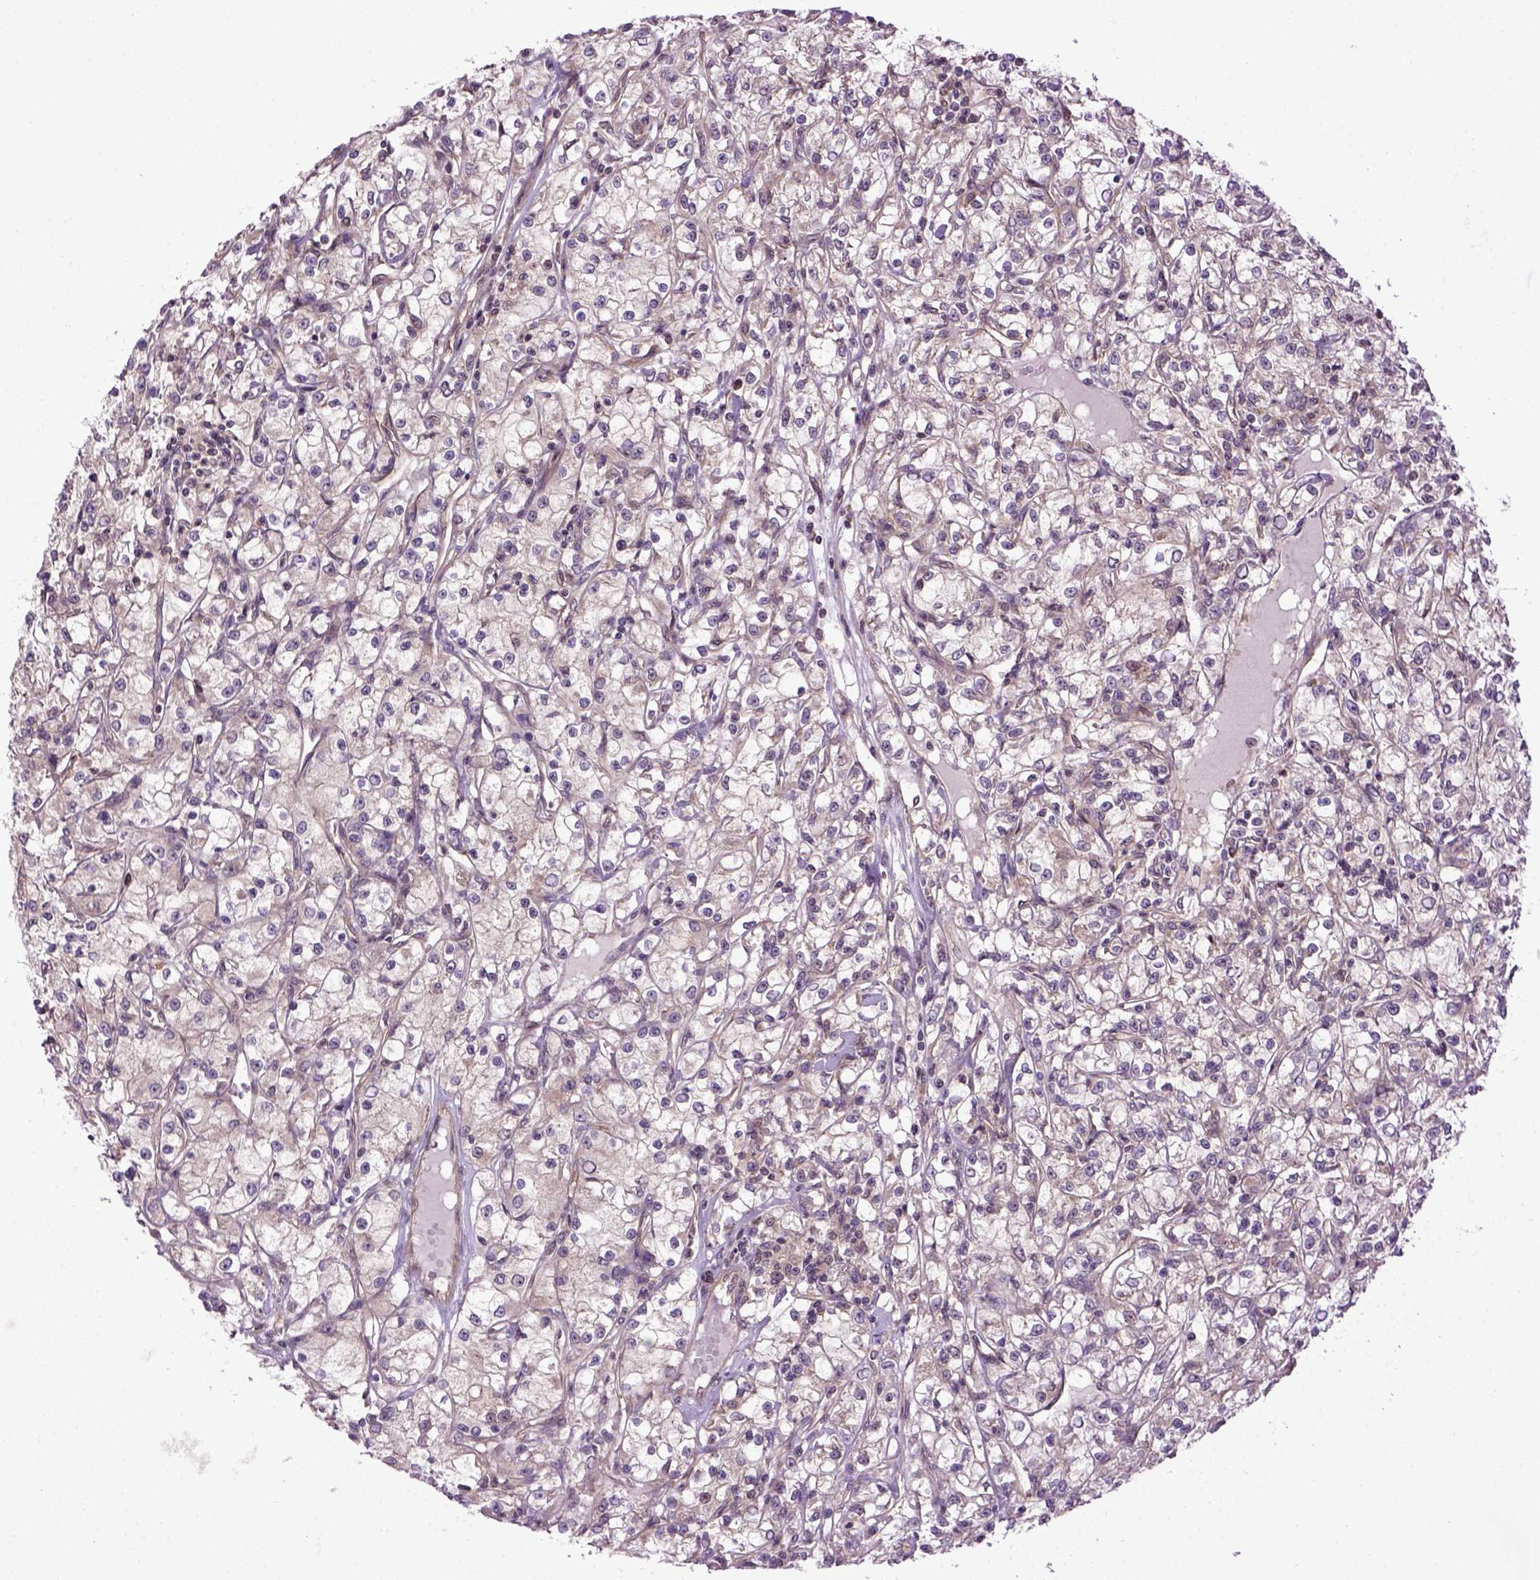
{"staining": {"intensity": "negative", "quantity": "none", "location": "none"}, "tissue": "renal cancer", "cell_type": "Tumor cells", "image_type": "cancer", "snomed": [{"axis": "morphology", "description": "Adenocarcinoma, NOS"}, {"axis": "topography", "description": "Kidney"}], "caption": "A micrograph of adenocarcinoma (renal) stained for a protein shows no brown staining in tumor cells.", "gene": "WDR48", "patient": {"sex": "female", "age": 59}}